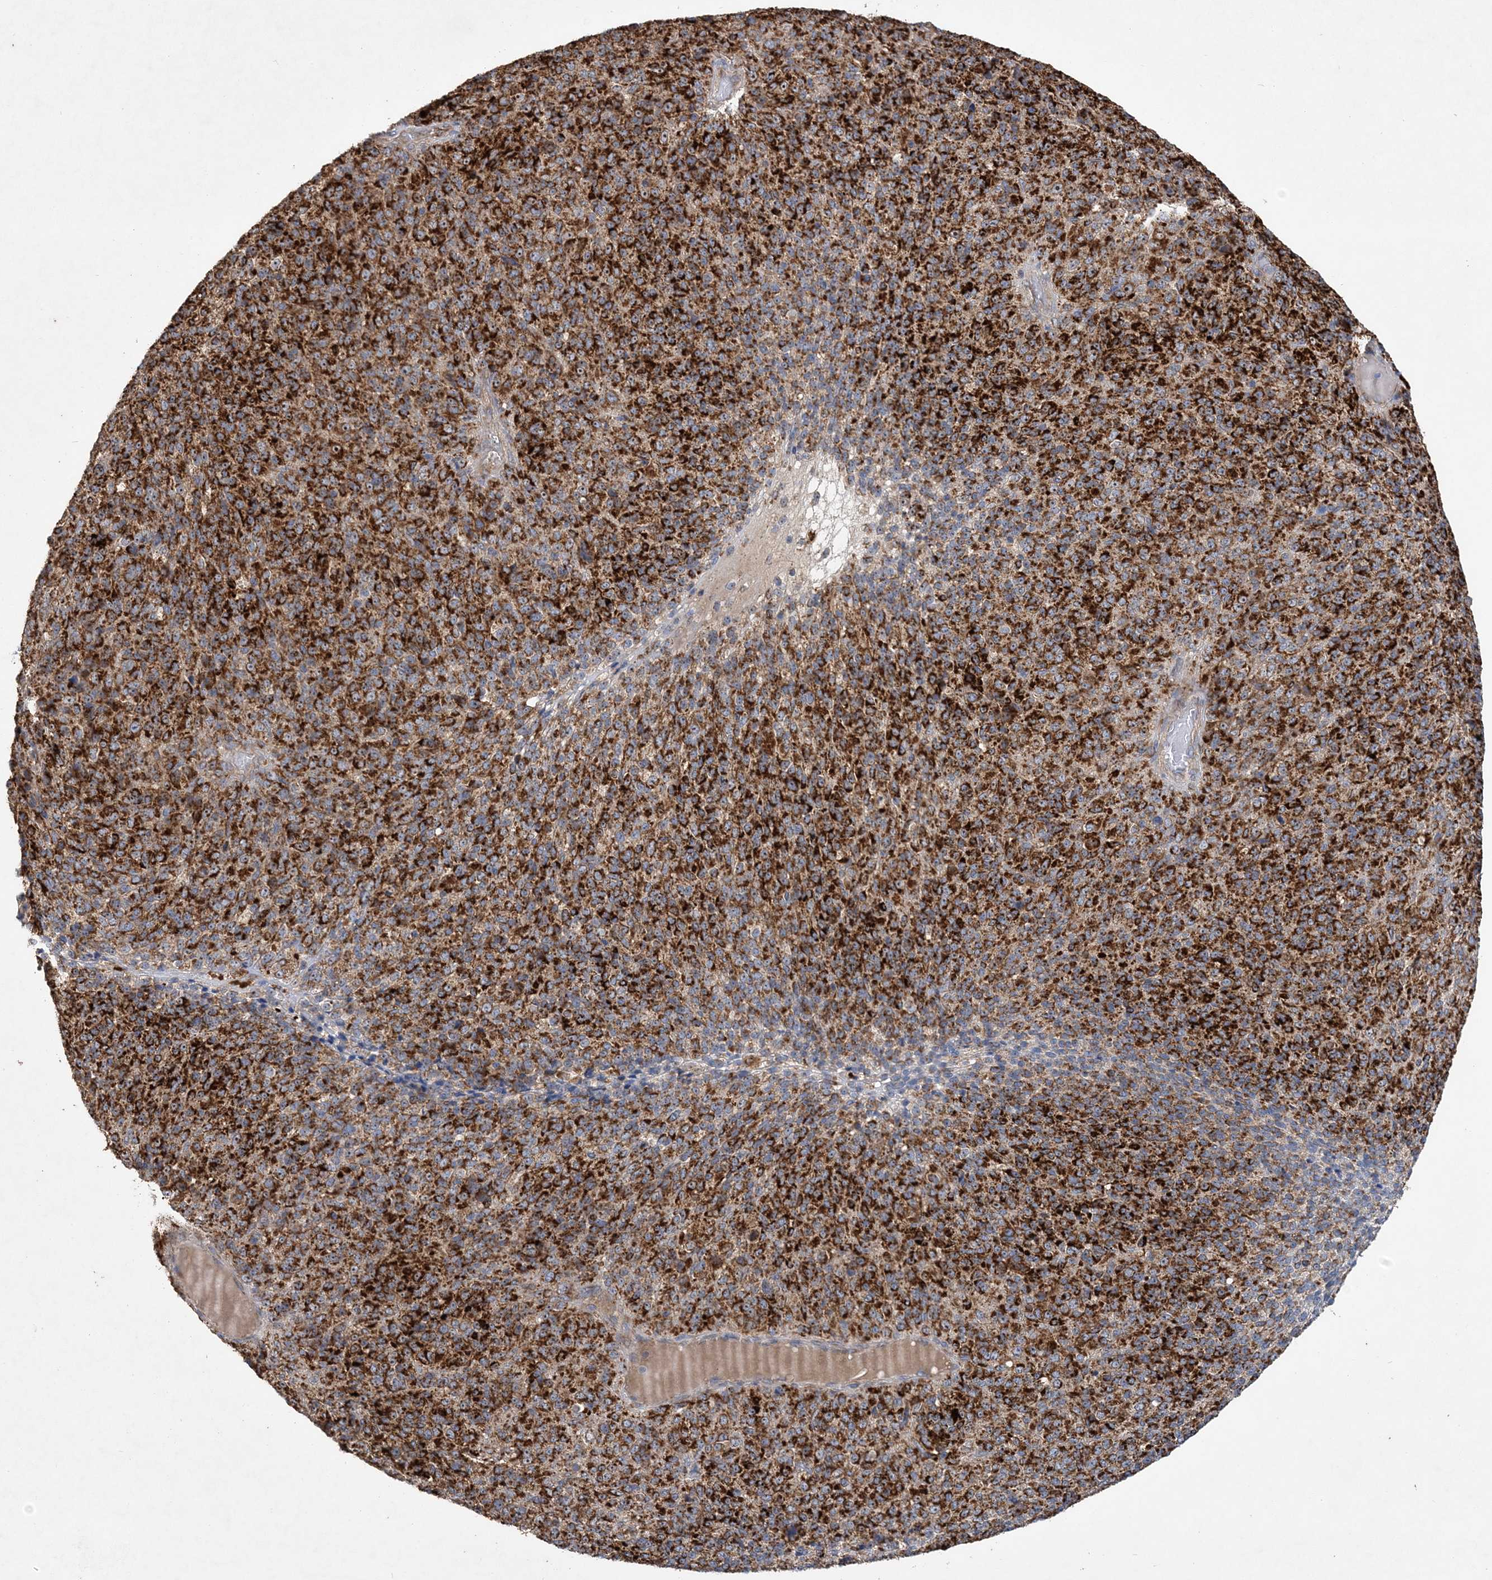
{"staining": {"intensity": "strong", "quantity": ">75%", "location": "cytoplasmic/membranous"}, "tissue": "melanoma", "cell_type": "Tumor cells", "image_type": "cancer", "snomed": [{"axis": "morphology", "description": "Malignant melanoma, Metastatic site"}, {"axis": "topography", "description": "Brain"}], "caption": "Human malignant melanoma (metastatic site) stained for a protein (brown) exhibits strong cytoplasmic/membranous positive positivity in approximately >75% of tumor cells.", "gene": "FEZ2", "patient": {"sex": "female", "age": 56}}